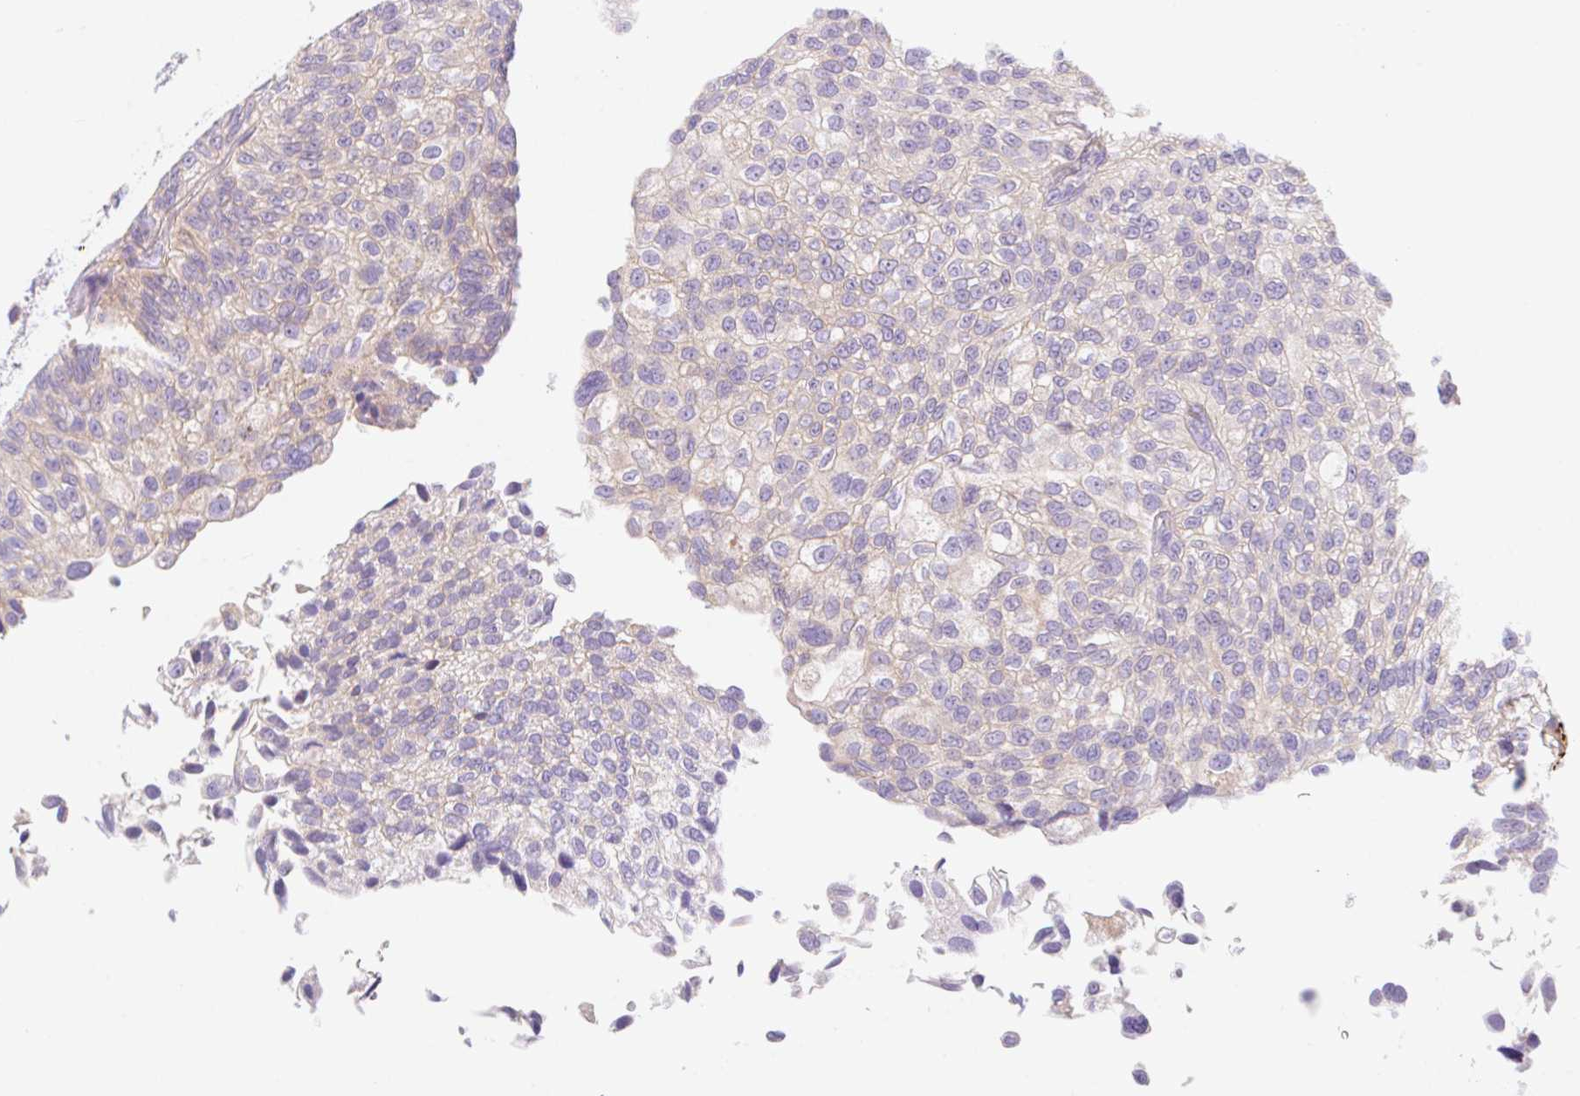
{"staining": {"intensity": "weak", "quantity": "<25%", "location": "cytoplasmic/membranous"}, "tissue": "urothelial cancer", "cell_type": "Tumor cells", "image_type": "cancer", "snomed": [{"axis": "morphology", "description": "Urothelial carcinoma, NOS"}, {"axis": "topography", "description": "Urinary bladder"}], "caption": "Human urothelial cancer stained for a protein using immunohistochemistry (IHC) displays no staining in tumor cells.", "gene": "LYVE1", "patient": {"sex": "male", "age": 87}}